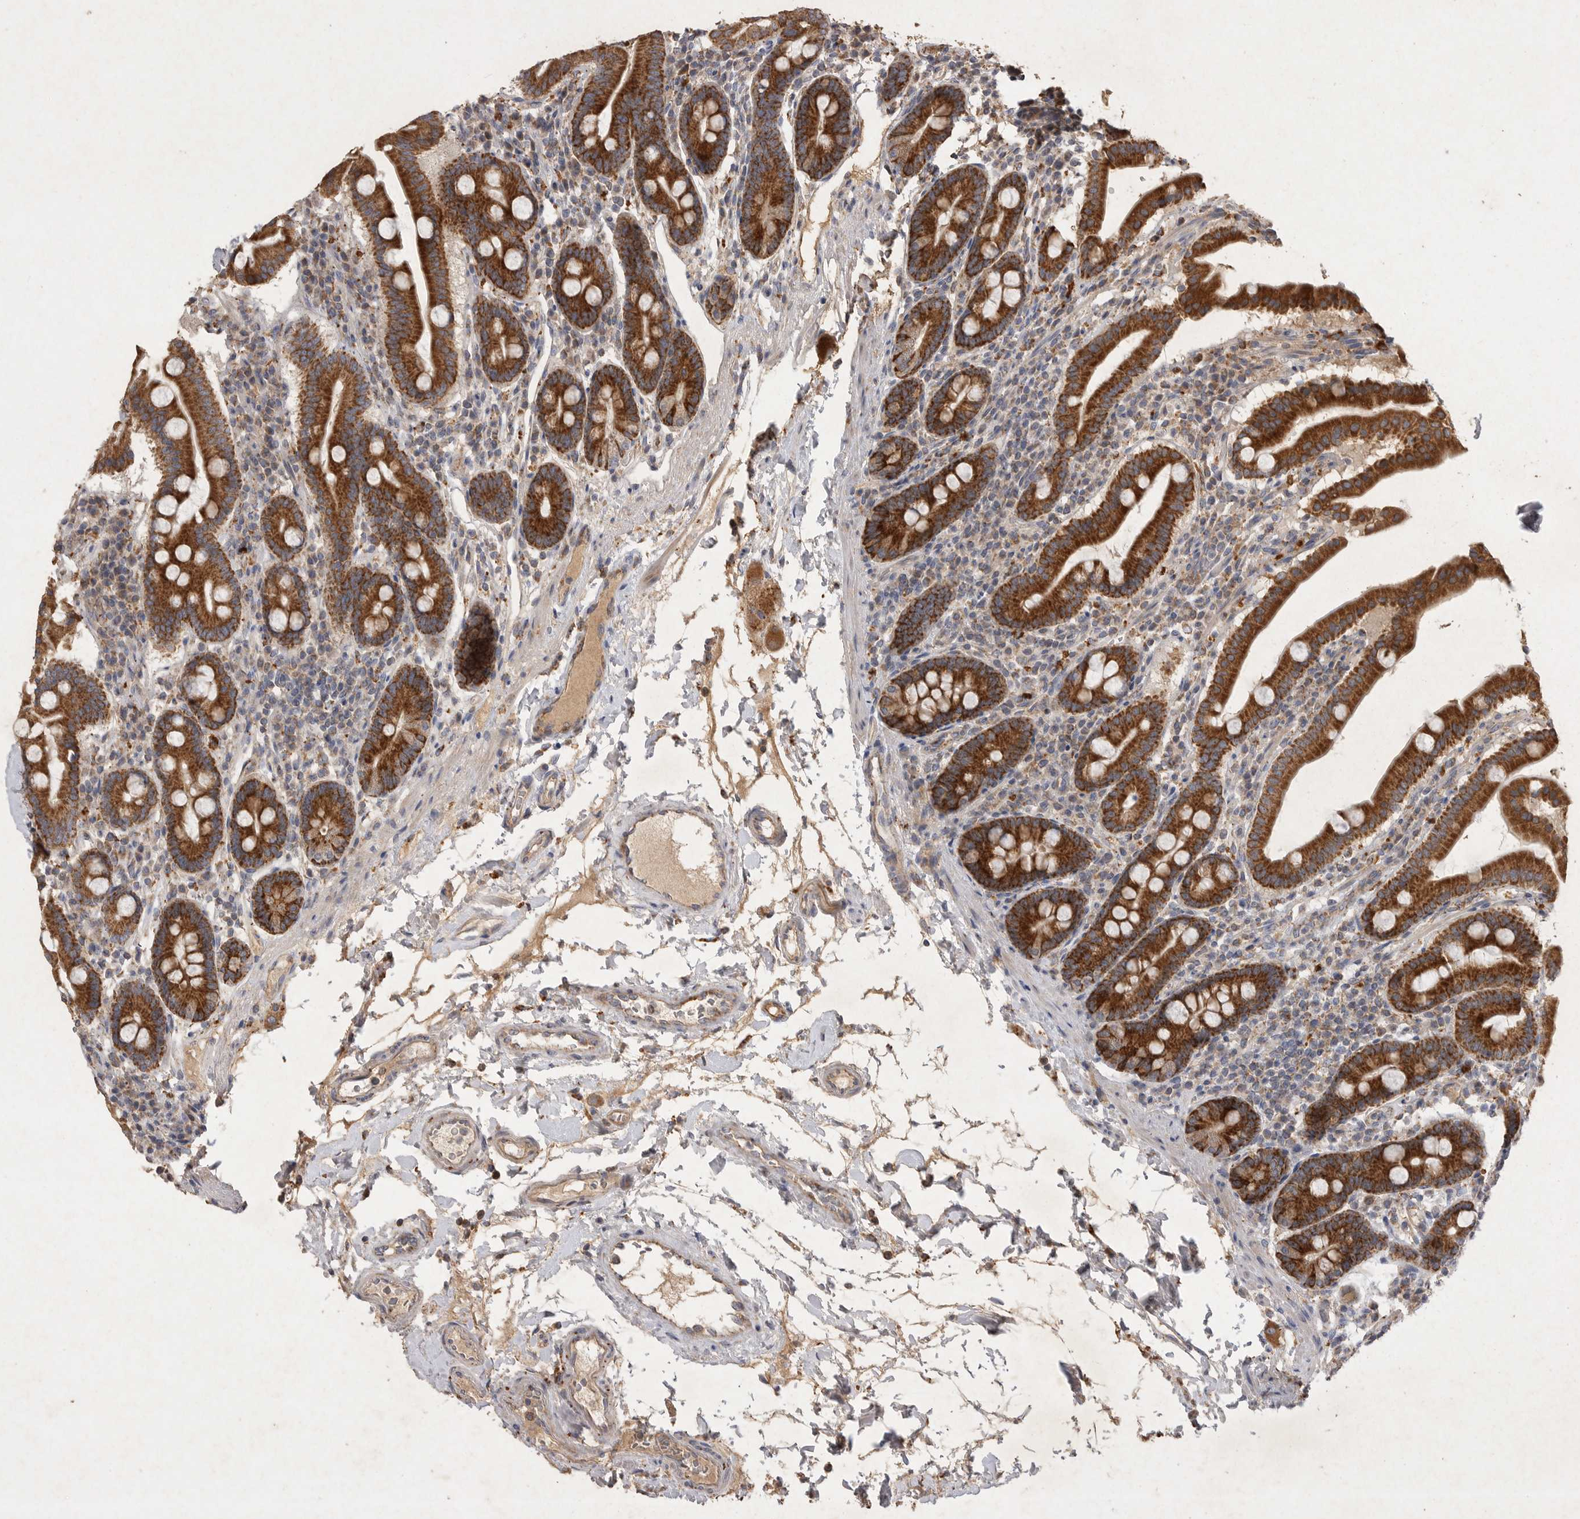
{"staining": {"intensity": "strong", "quantity": ">75%", "location": "cytoplasmic/membranous"}, "tissue": "duodenum", "cell_type": "Glandular cells", "image_type": "normal", "snomed": [{"axis": "morphology", "description": "Normal tissue, NOS"}, {"axis": "morphology", "description": "Adenocarcinoma, NOS"}, {"axis": "topography", "description": "Pancreas"}, {"axis": "topography", "description": "Duodenum"}], "caption": "There is high levels of strong cytoplasmic/membranous staining in glandular cells of unremarkable duodenum, as demonstrated by immunohistochemical staining (brown color).", "gene": "MRPL41", "patient": {"sex": "male", "age": 50}}